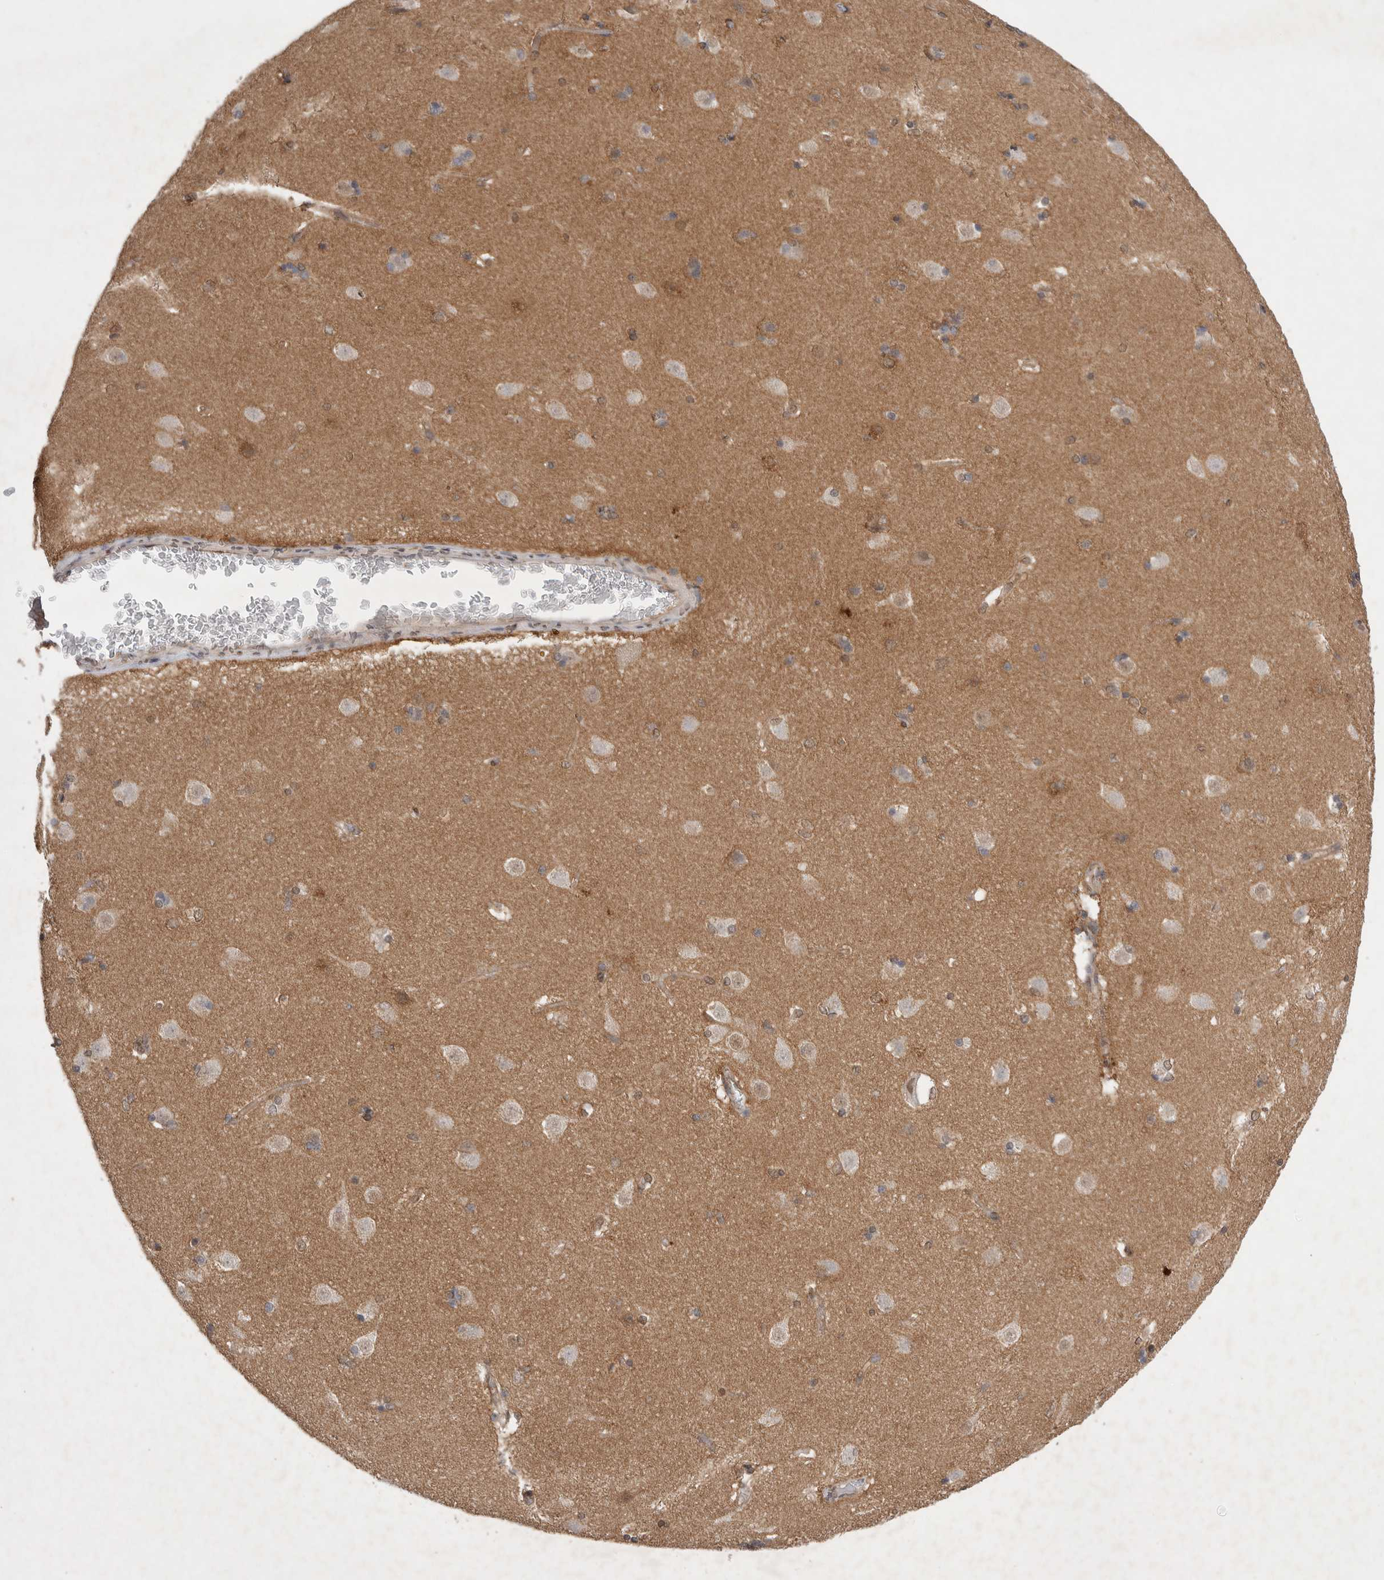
{"staining": {"intensity": "moderate", "quantity": "<25%", "location": "cytoplasmic/membranous,nuclear"}, "tissue": "caudate", "cell_type": "Glial cells", "image_type": "normal", "snomed": [{"axis": "morphology", "description": "Normal tissue, NOS"}, {"axis": "topography", "description": "Lateral ventricle wall"}], "caption": "A brown stain shows moderate cytoplasmic/membranous,nuclear positivity of a protein in glial cells of benign caudate. The protein is stained brown, and the nuclei are stained in blue (DAB (3,3'-diaminobenzidine) IHC with brightfield microscopy, high magnification).", "gene": "WIPF2", "patient": {"sex": "female", "age": 19}}